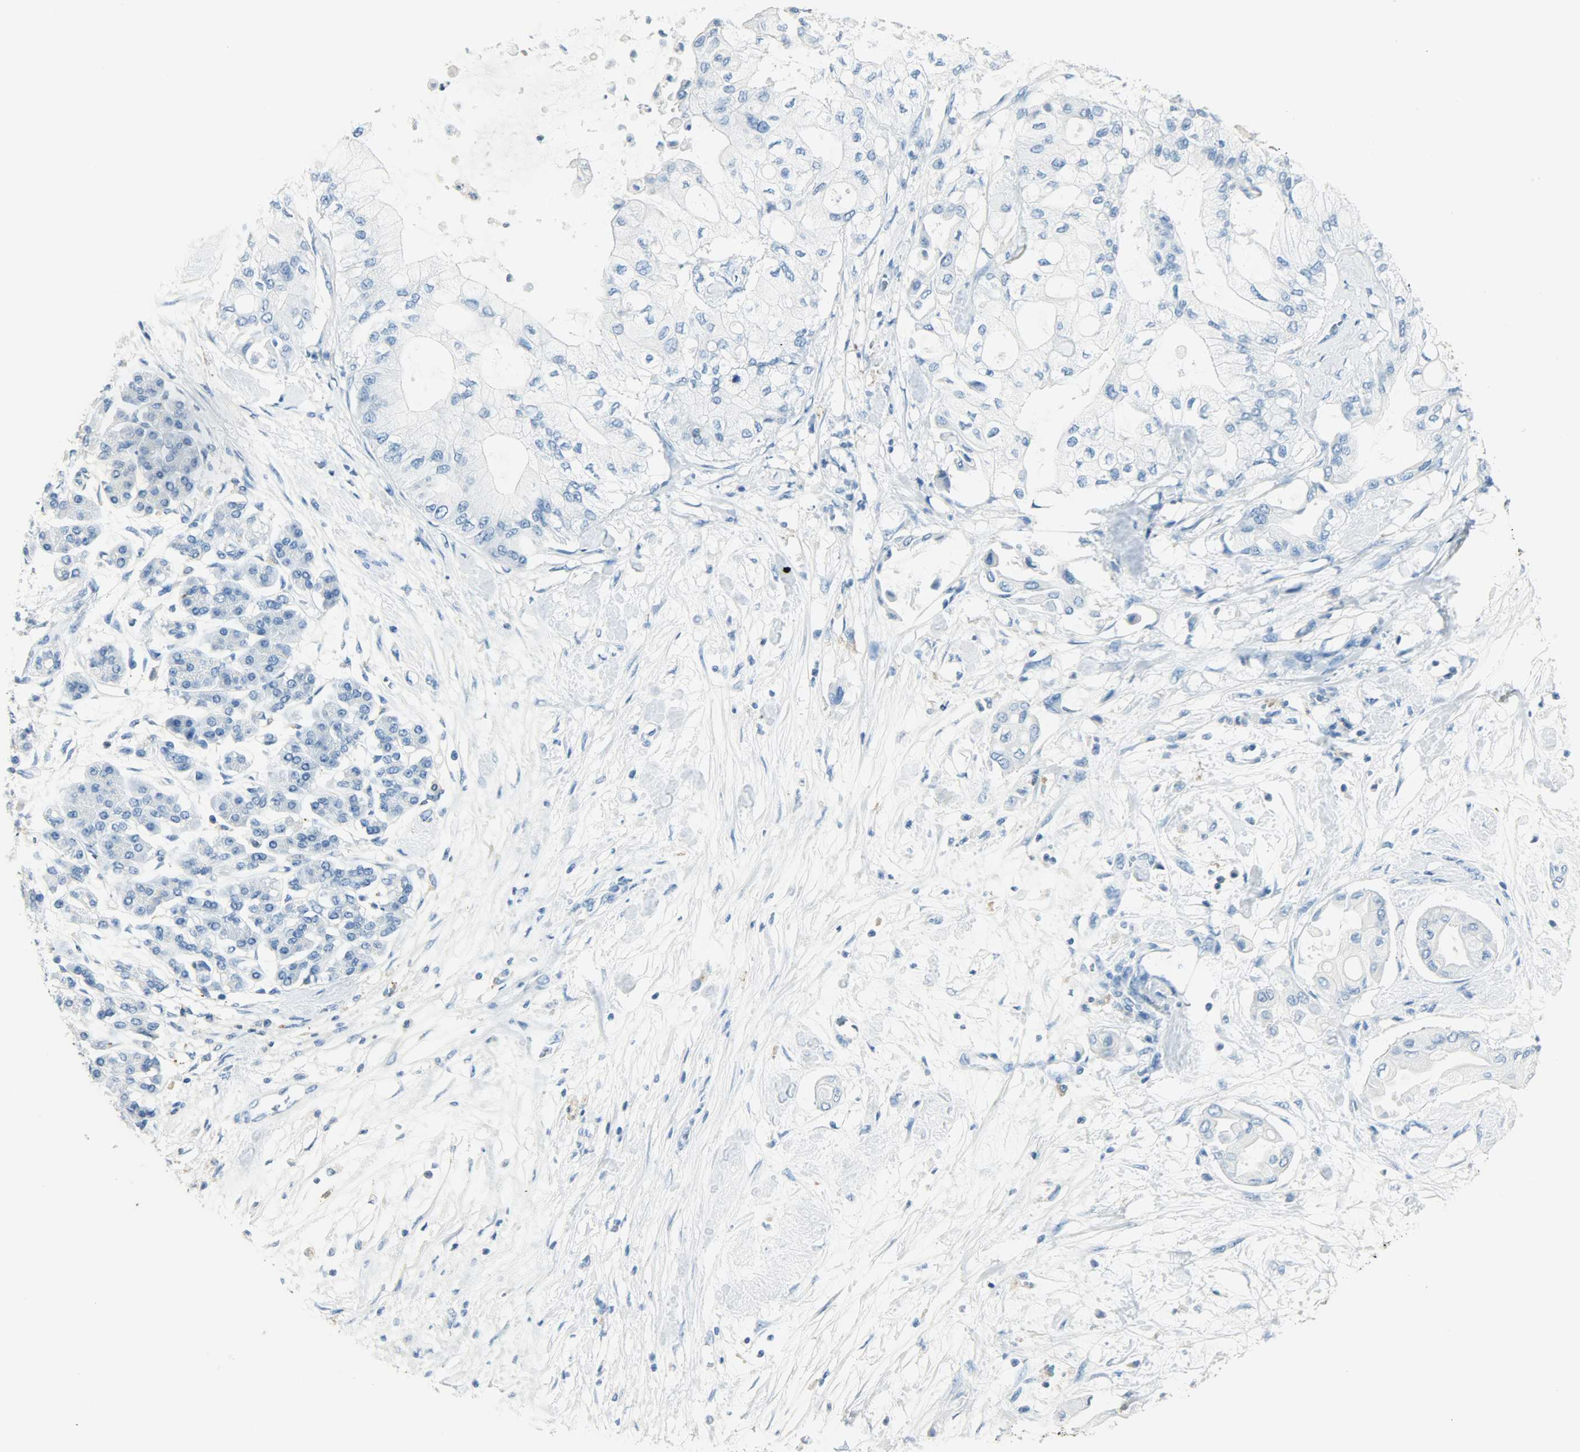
{"staining": {"intensity": "negative", "quantity": "none", "location": "none"}, "tissue": "pancreatic cancer", "cell_type": "Tumor cells", "image_type": "cancer", "snomed": [{"axis": "morphology", "description": "Adenocarcinoma, NOS"}, {"axis": "morphology", "description": "Adenocarcinoma, metastatic, NOS"}, {"axis": "topography", "description": "Lymph node"}, {"axis": "topography", "description": "Pancreas"}, {"axis": "topography", "description": "Duodenum"}], "caption": "Pancreatic cancer (metastatic adenocarcinoma) was stained to show a protein in brown. There is no significant positivity in tumor cells.", "gene": "PTPN6", "patient": {"sex": "female", "age": 64}}